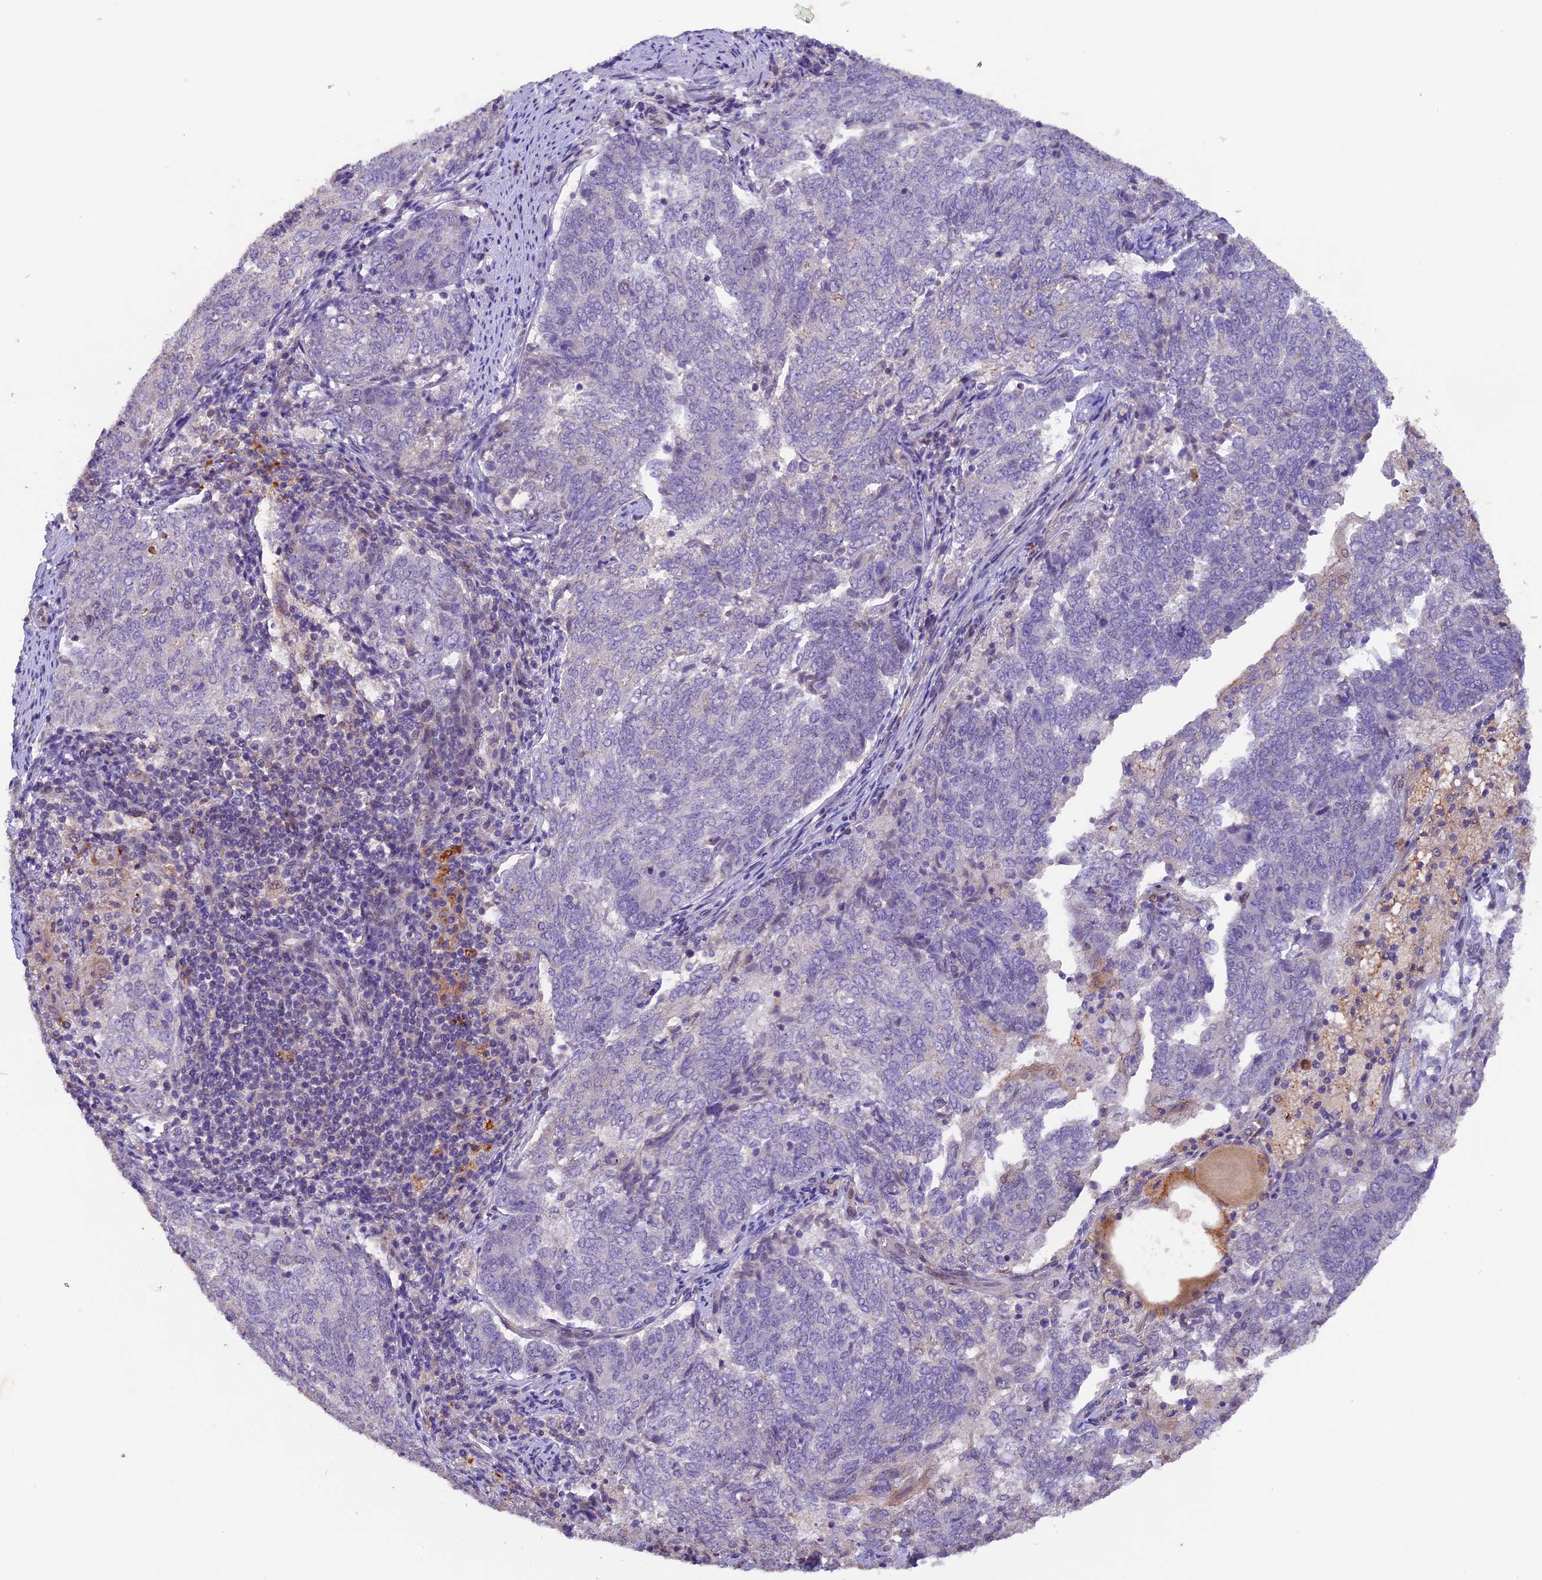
{"staining": {"intensity": "negative", "quantity": "none", "location": "none"}, "tissue": "endometrial cancer", "cell_type": "Tumor cells", "image_type": "cancer", "snomed": [{"axis": "morphology", "description": "Adenocarcinoma, NOS"}, {"axis": "topography", "description": "Endometrium"}], "caption": "Immunohistochemistry of human endometrial adenocarcinoma reveals no expression in tumor cells.", "gene": "NCK2", "patient": {"sex": "female", "age": 80}}